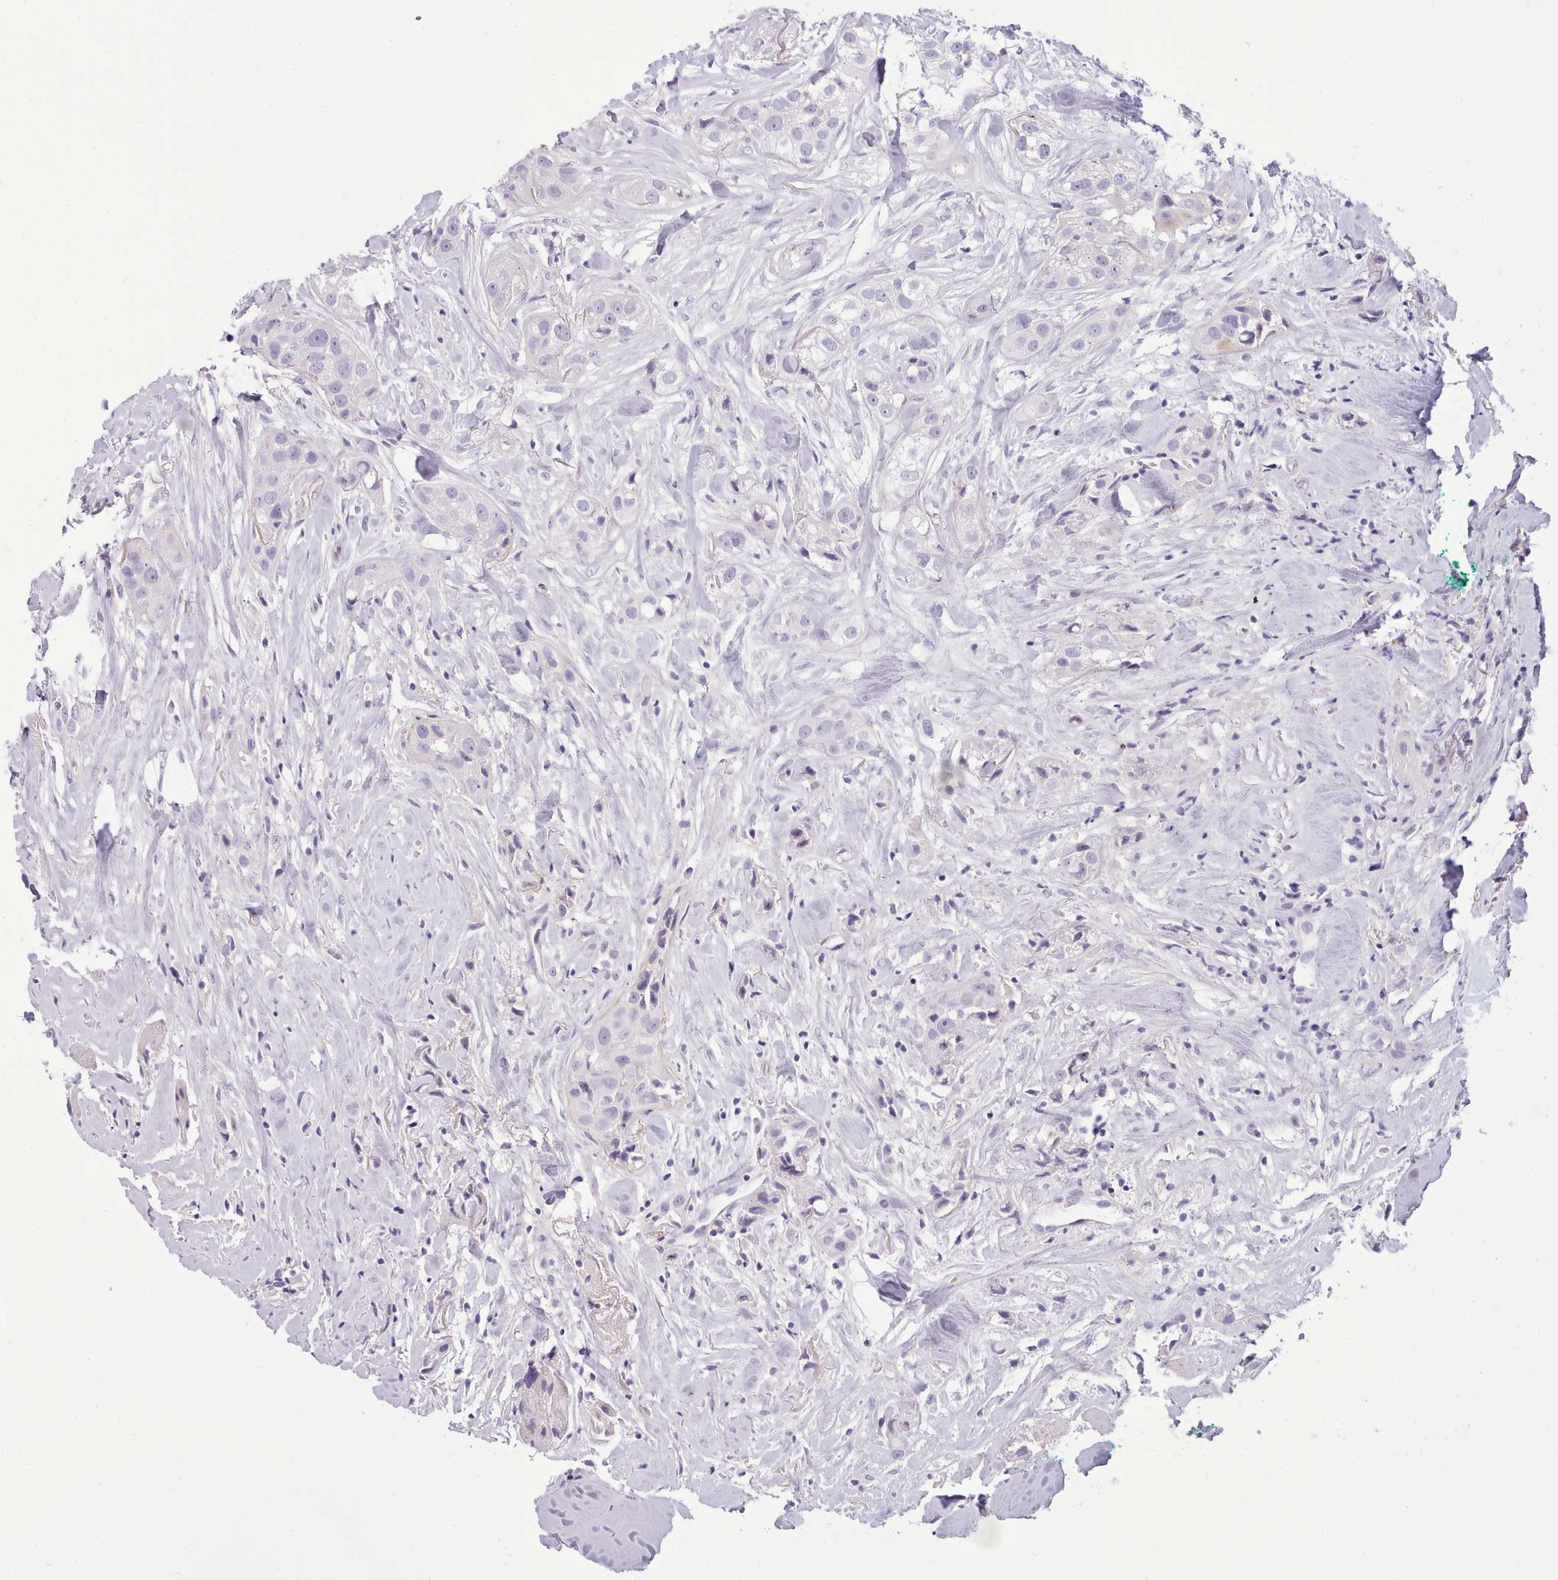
{"staining": {"intensity": "negative", "quantity": "none", "location": "none"}, "tissue": "head and neck cancer", "cell_type": "Tumor cells", "image_type": "cancer", "snomed": [{"axis": "morphology", "description": "Normal tissue, NOS"}, {"axis": "morphology", "description": "Squamous cell carcinoma, NOS"}, {"axis": "topography", "description": "Skeletal muscle"}, {"axis": "topography", "description": "Head-Neck"}], "caption": "The histopathology image reveals no staining of tumor cells in head and neck cancer (squamous cell carcinoma). (DAB (3,3'-diaminobenzidine) immunohistochemistry visualized using brightfield microscopy, high magnification).", "gene": "CYP2A13", "patient": {"sex": "male", "age": 51}}